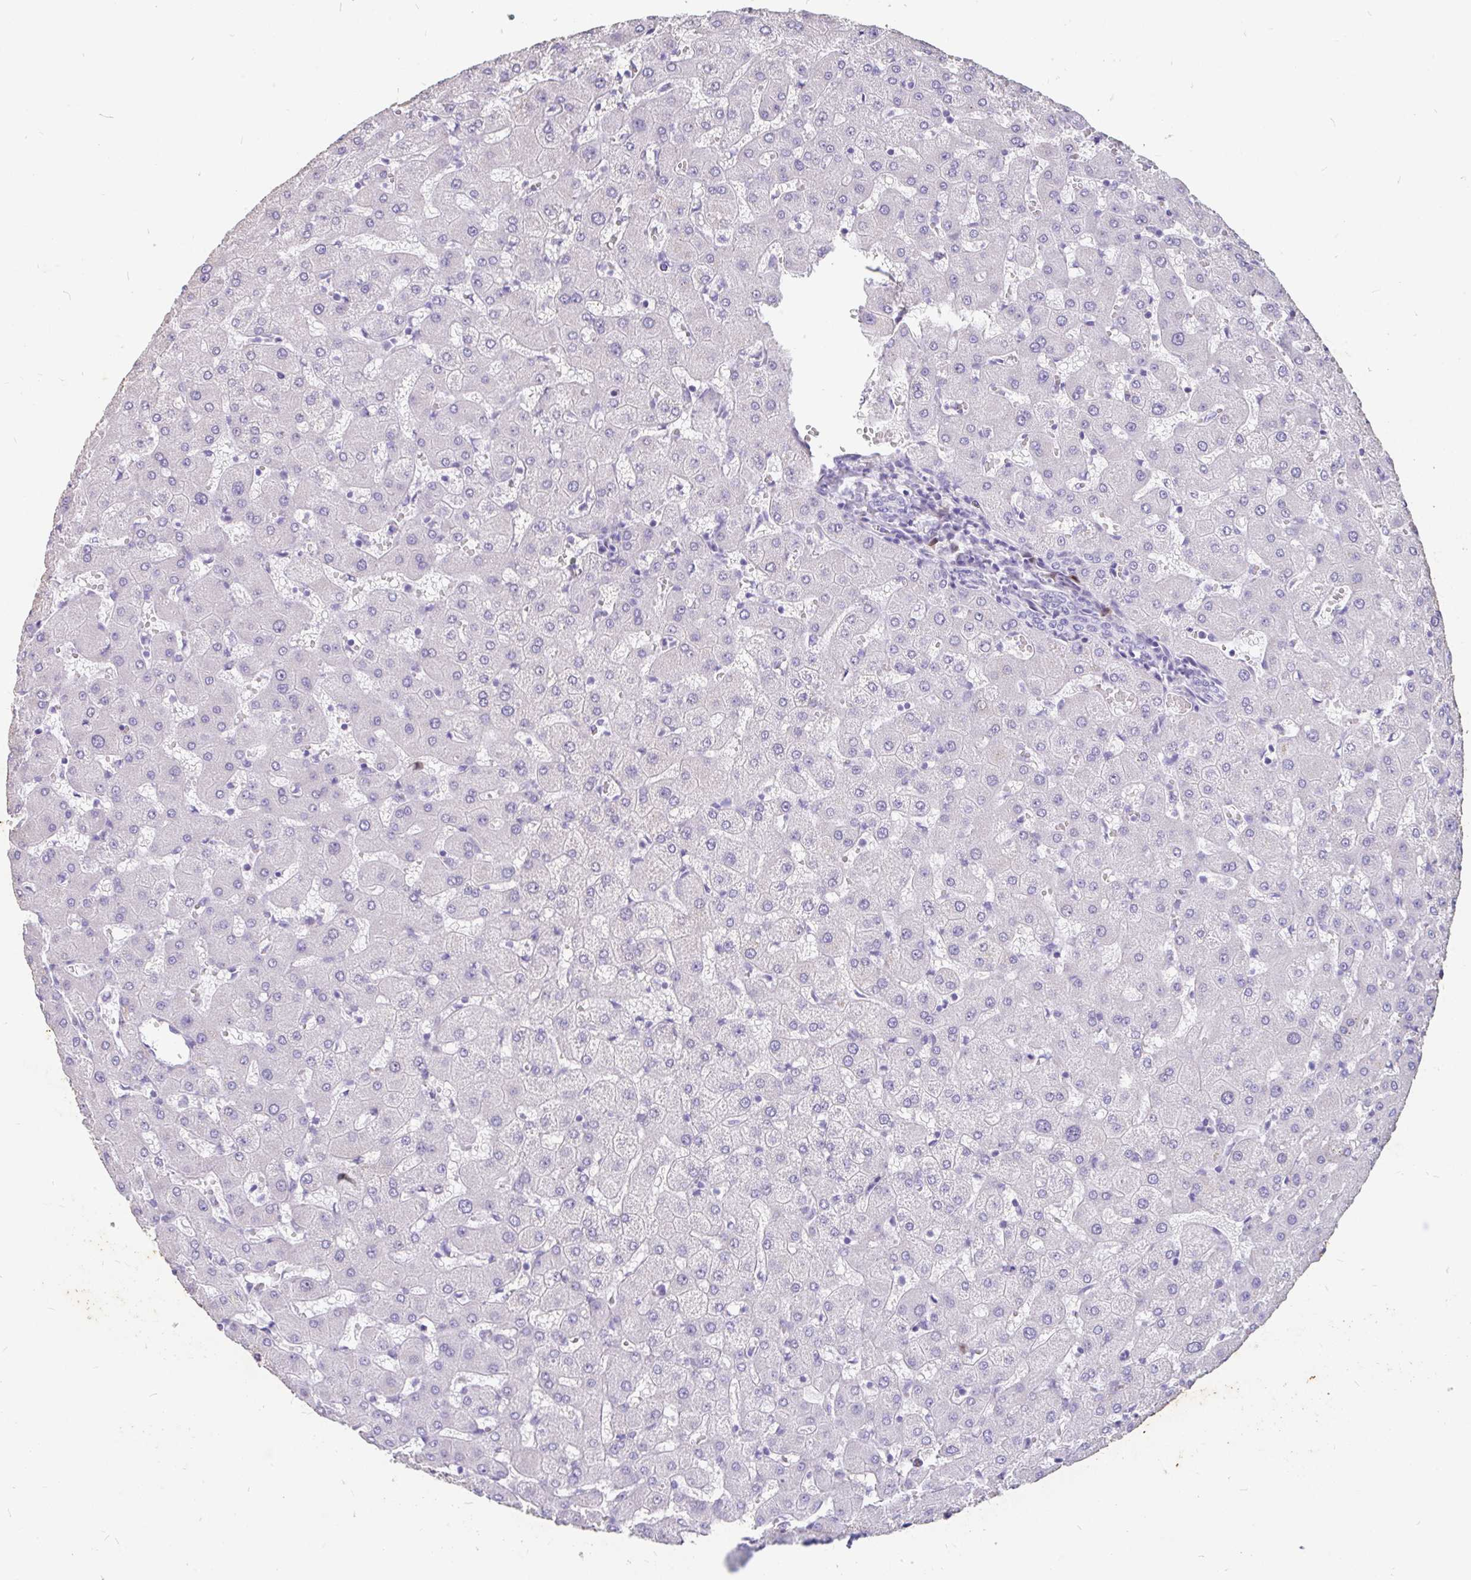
{"staining": {"intensity": "negative", "quantity": "none", "location": "none"}, "tissue": "liver", "cell_type": "Cholangiocytes", "image_type": "normal", "snomed": [{"axis": "morphology", "description": "Normal tissue, NOS"}, {"axis": "topography", "description": "Liver"}], "caption": "IHC histopathology image of normal liver stained for a protein (brown), which displays no staining in cholangiocytes.", "gene": "EML5", "patient": {"sex": "female", "age": 63}}